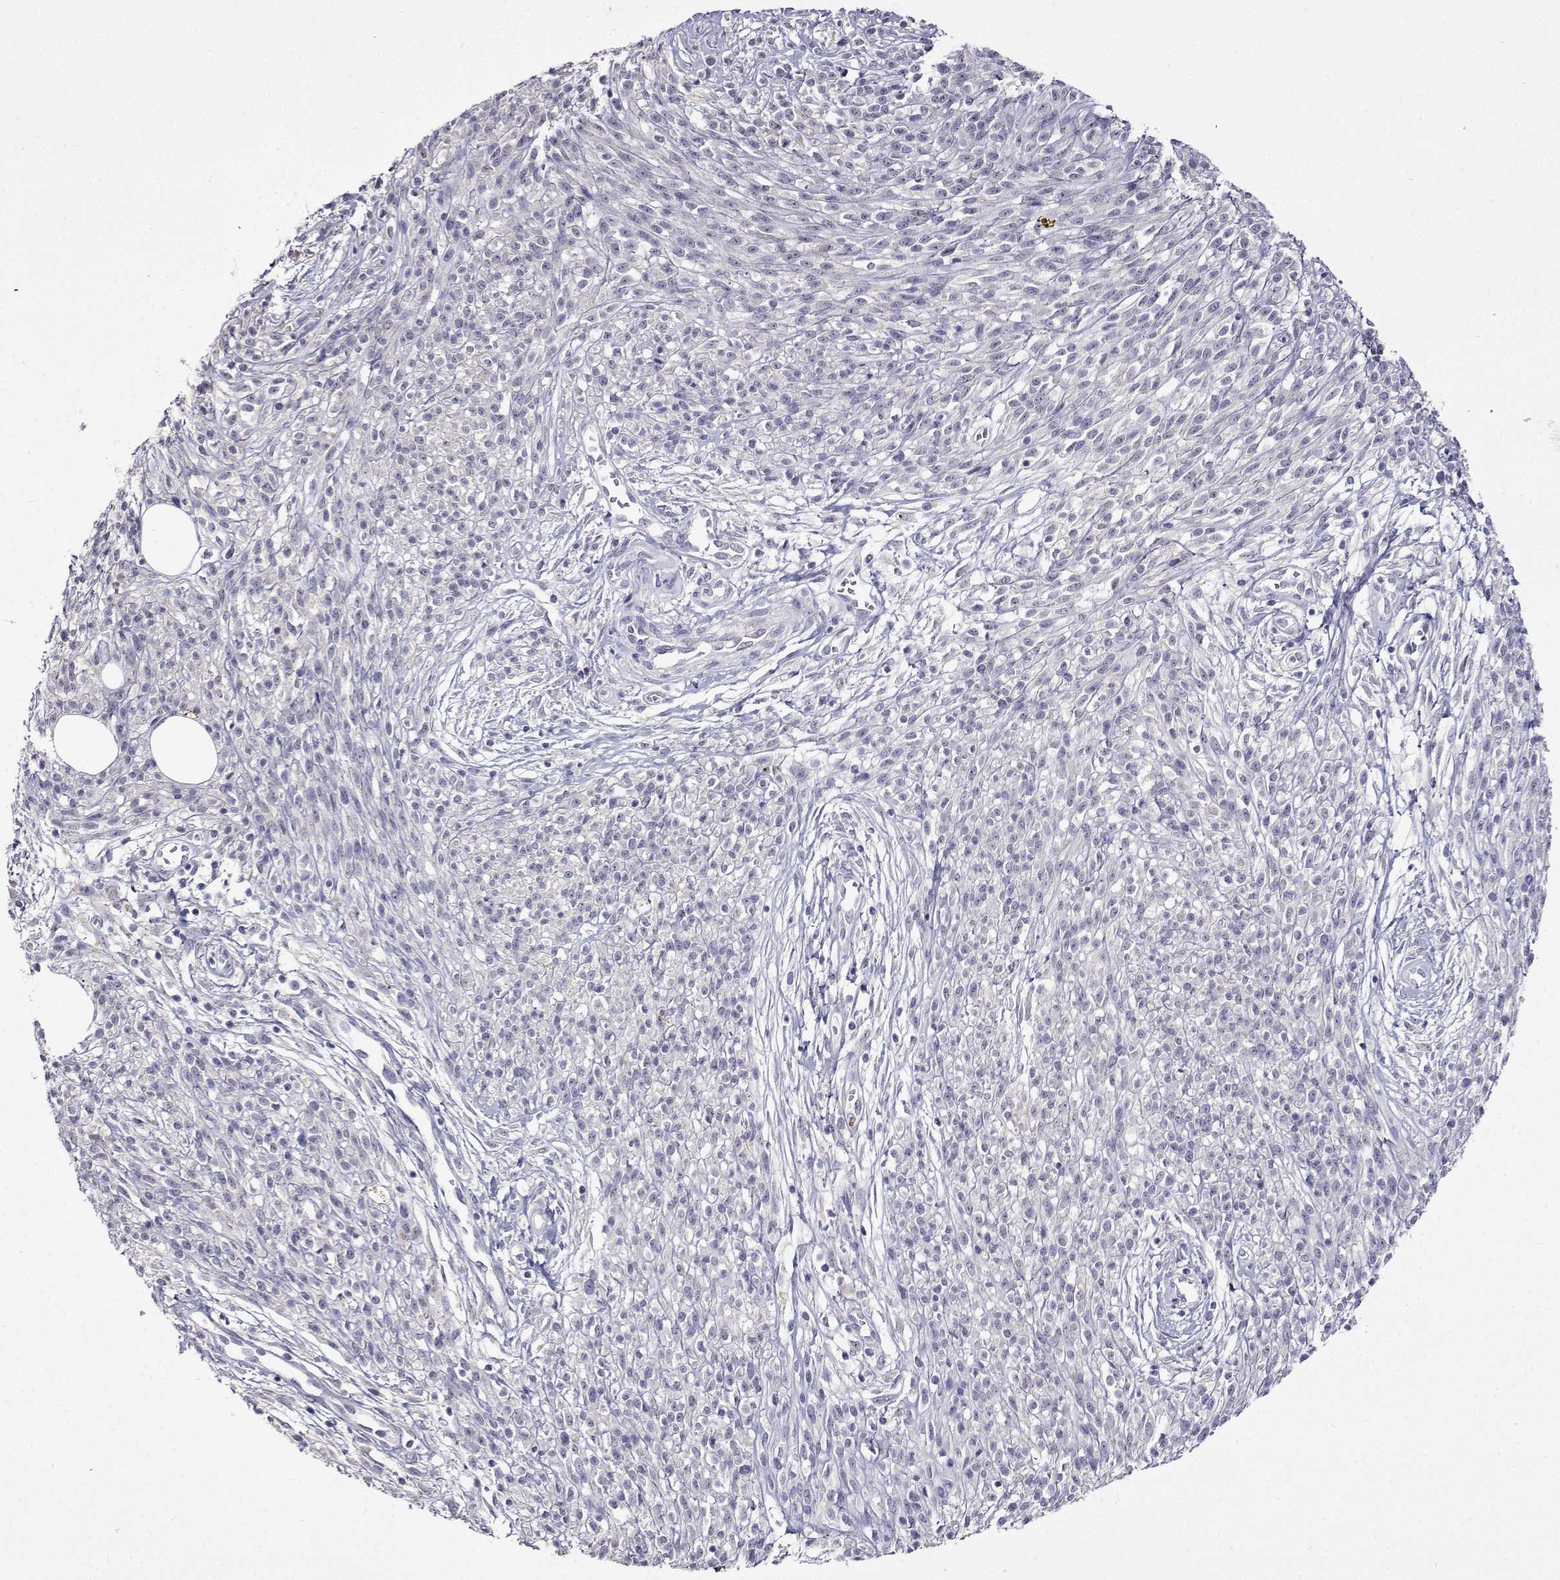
{"staining": {"intensity": "negative", "quantity": "none", "location": "none"}, "tissue": "melanoma", "cell_type": "Tumor cells", "image_type": "cancer", "snomed": [{"axis": "morphology", "description": "Malignant melanoma, NOS"}, {"axis": "topography", "description": "Skin"}, {"axis": "topography", "description": "Skin of trunk"}], "caption": "There is no significant staining in tumor cells of malignant melanoma. (DAB (3,3'-diaminobenzidine) IHC, high magnification).", "gene": "SULT2A1", "patient": {"sex": "male", "age": 74}}